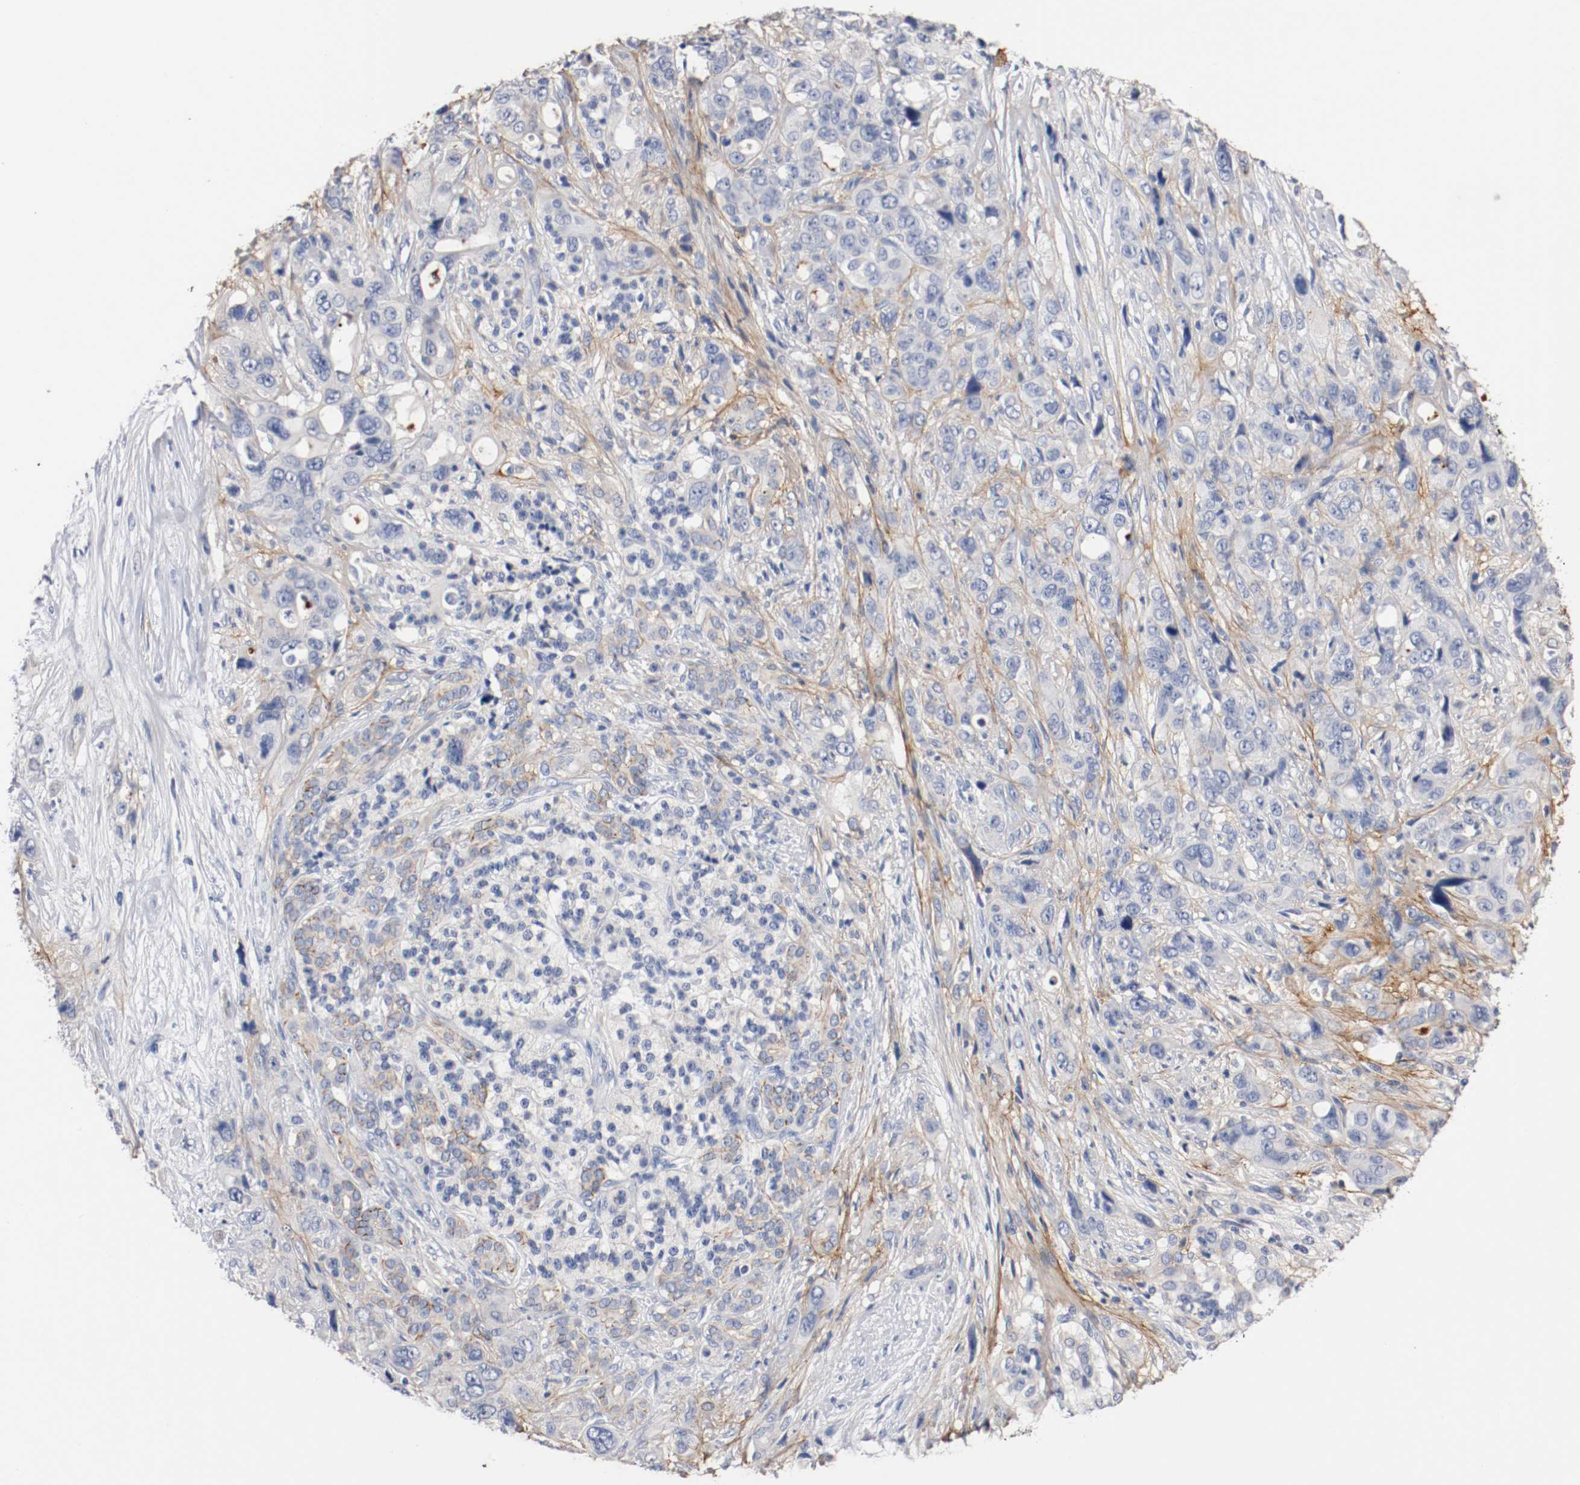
{"staining": {"intensity": "moderate", "quantity": "25%-75%", "location": "cytoplasmic/membranous"}, "tissue": "pancreatic cancer", "cell_type": "Tumor cells", "image_type": "cancer", "snomed": [{"axis": "morphology", "description": "Adenocarcinoma, NOS"}, {"axis": "topography", "description": "Pancreas"}], "caption": "High-magnification brightfield microscopy of adenocarcinoma (pancreatic) stained with DAB (brown) and counterstained with hematoxylin (blue). tumor cells exhibit moderate cytoplasmic/membranous staining is identified in about25%-75% of cells.", "gene": "TNC", "patient": {"sex": "male", "age": 46}}